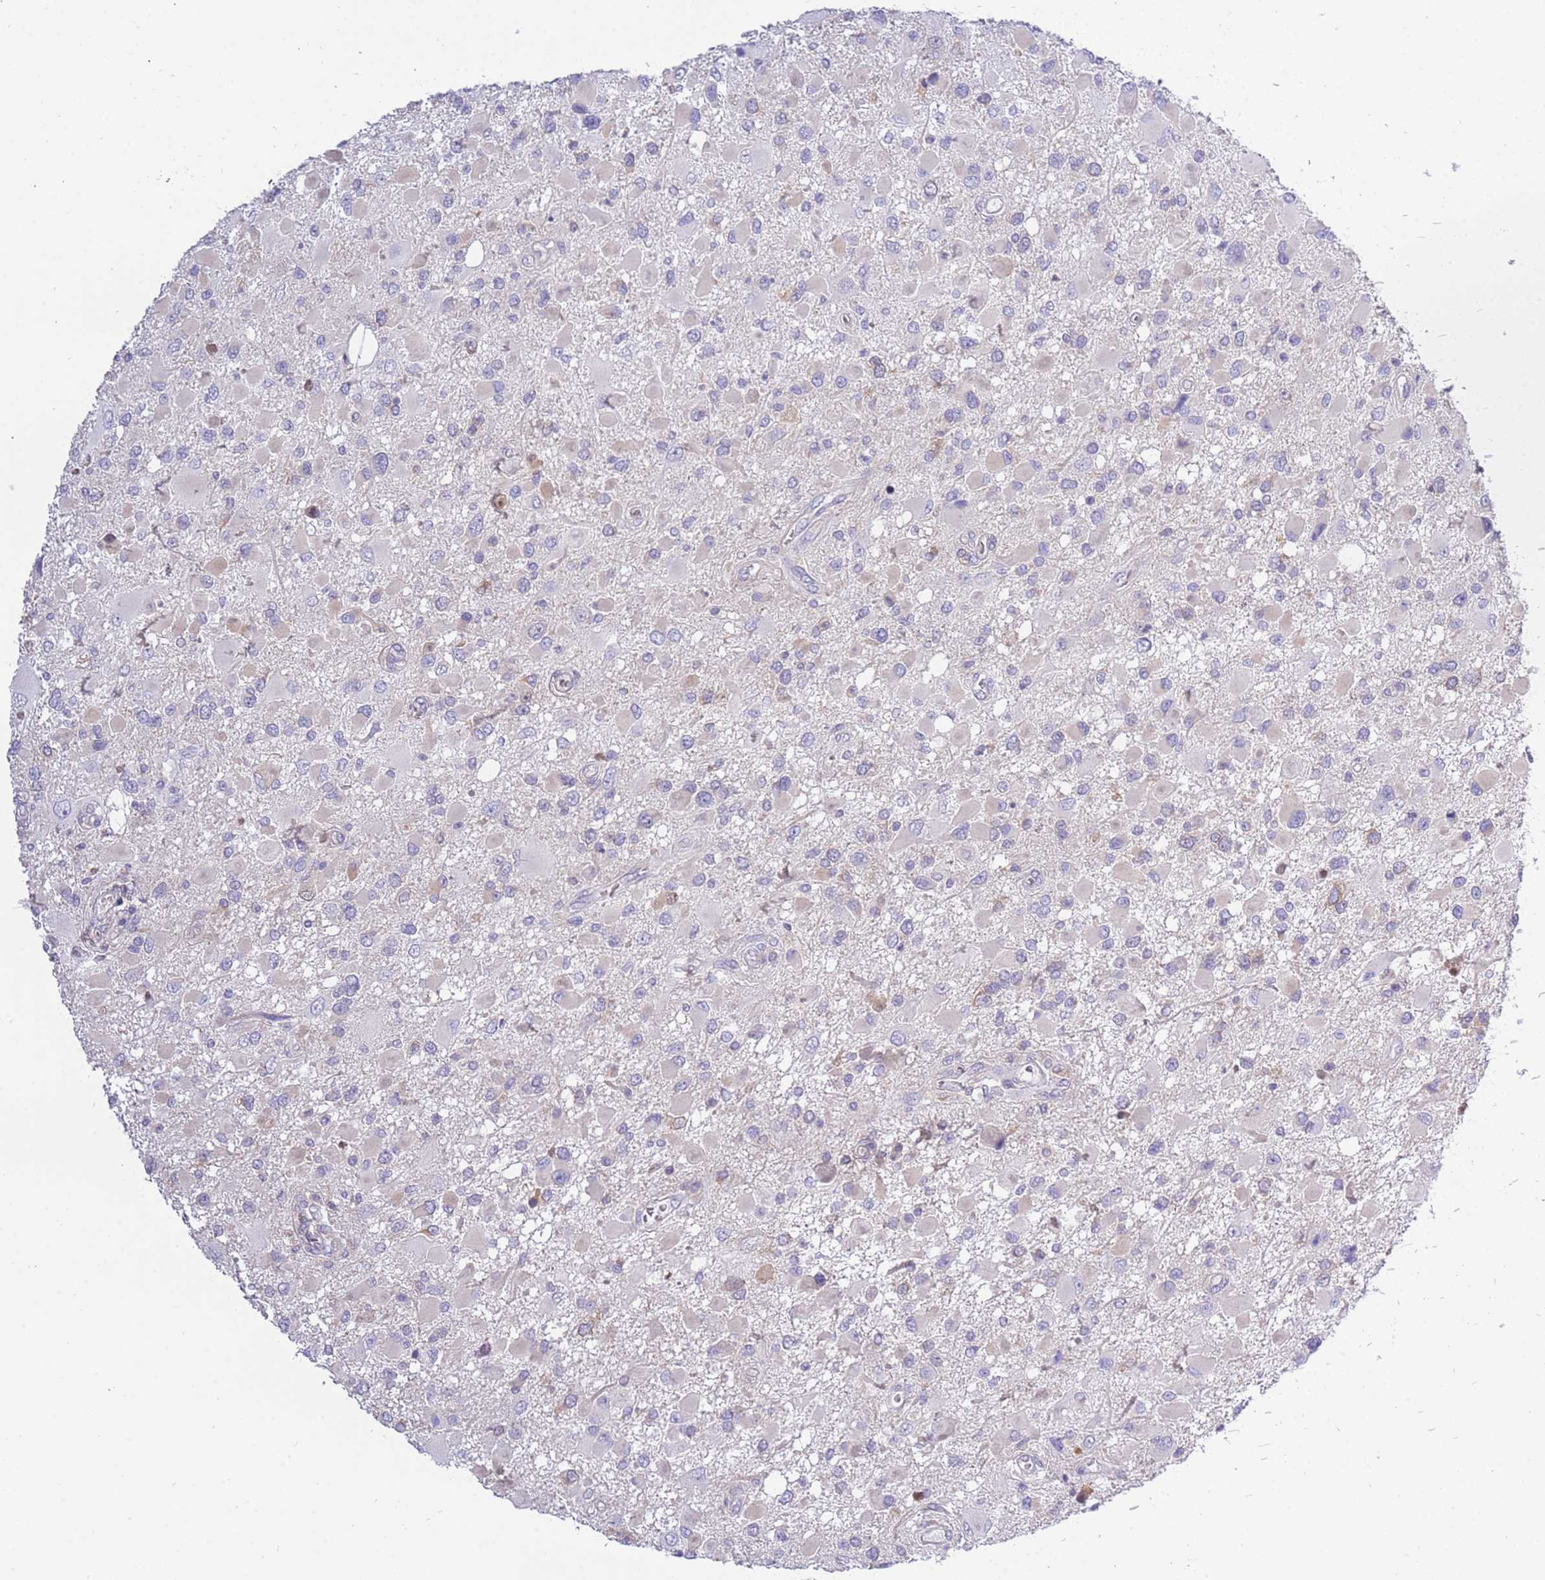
{"staining": {"intensity": "negative", "quantity": "none", "location": "none"}, "tissue": "glioma", "cell_type": "Tumor cells", "image_type": "cancer", "snomed": [{"axis": "morphology", "description": "Glioma, malignant, High grade"}, {"axis": "topography", "description": "Brain"}], "caption": "There is no significant positivity in tumor cells of glioma.", "gene": "STIP1", "patient": {"sex": "male", "age": 53}}